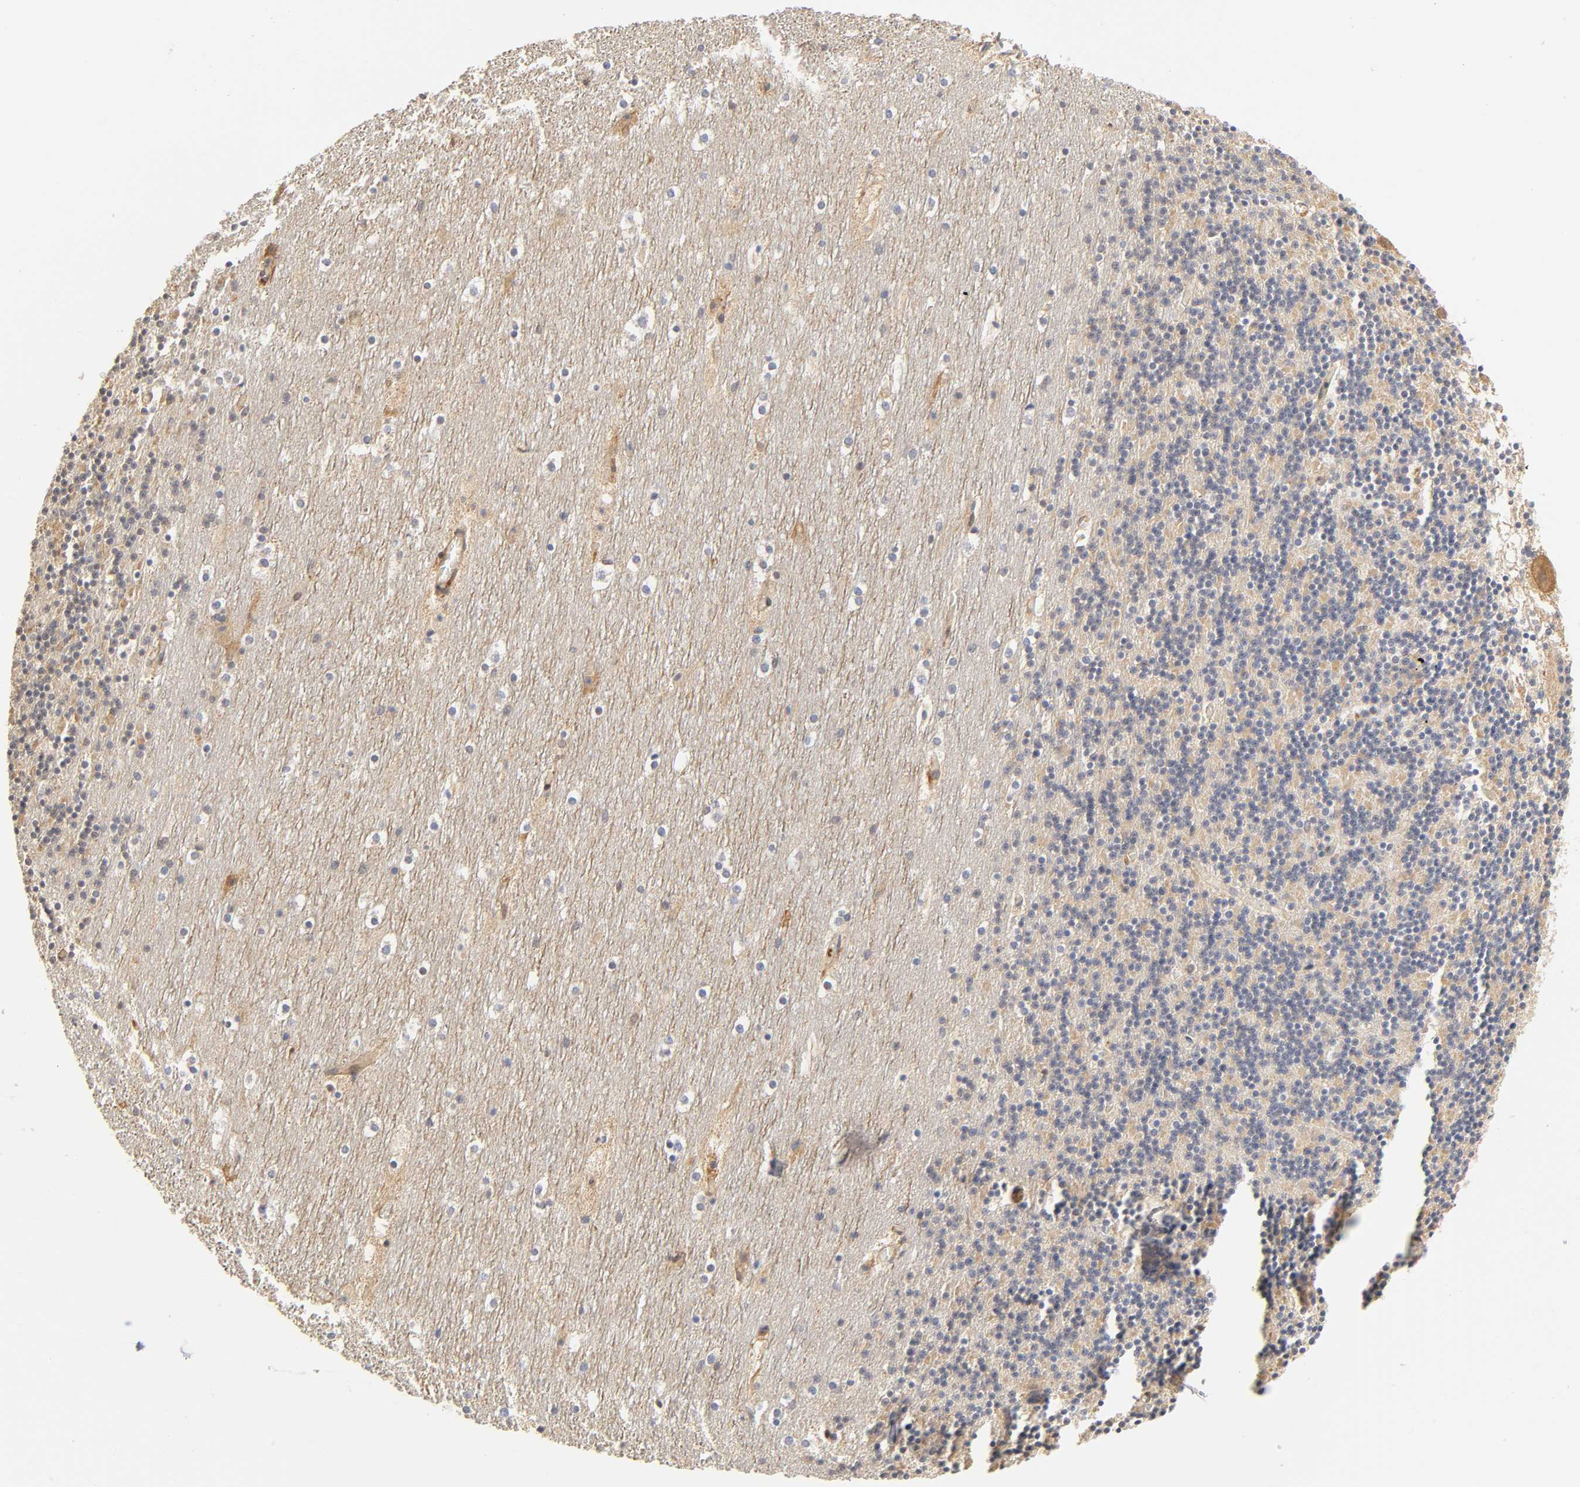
{"staining": {"intensity": "negative", "quantity": "none", "location": "none"}, "tissue": "cerebellum", "cell_type": "Cells in granular layer", "image_type": "normal", "snomed": [{"axis": "morphology", "description": "Normal tissue, NOS"}, {"axis": "topography", "description": "Cerebellum"}], "caption": "This is a image of immunohistochemistry staining of benign cerebellum, which shows no staining in cells in granular layer.", "gene": "PDE5A", "patient": {"sex": "male", "age": 45}}